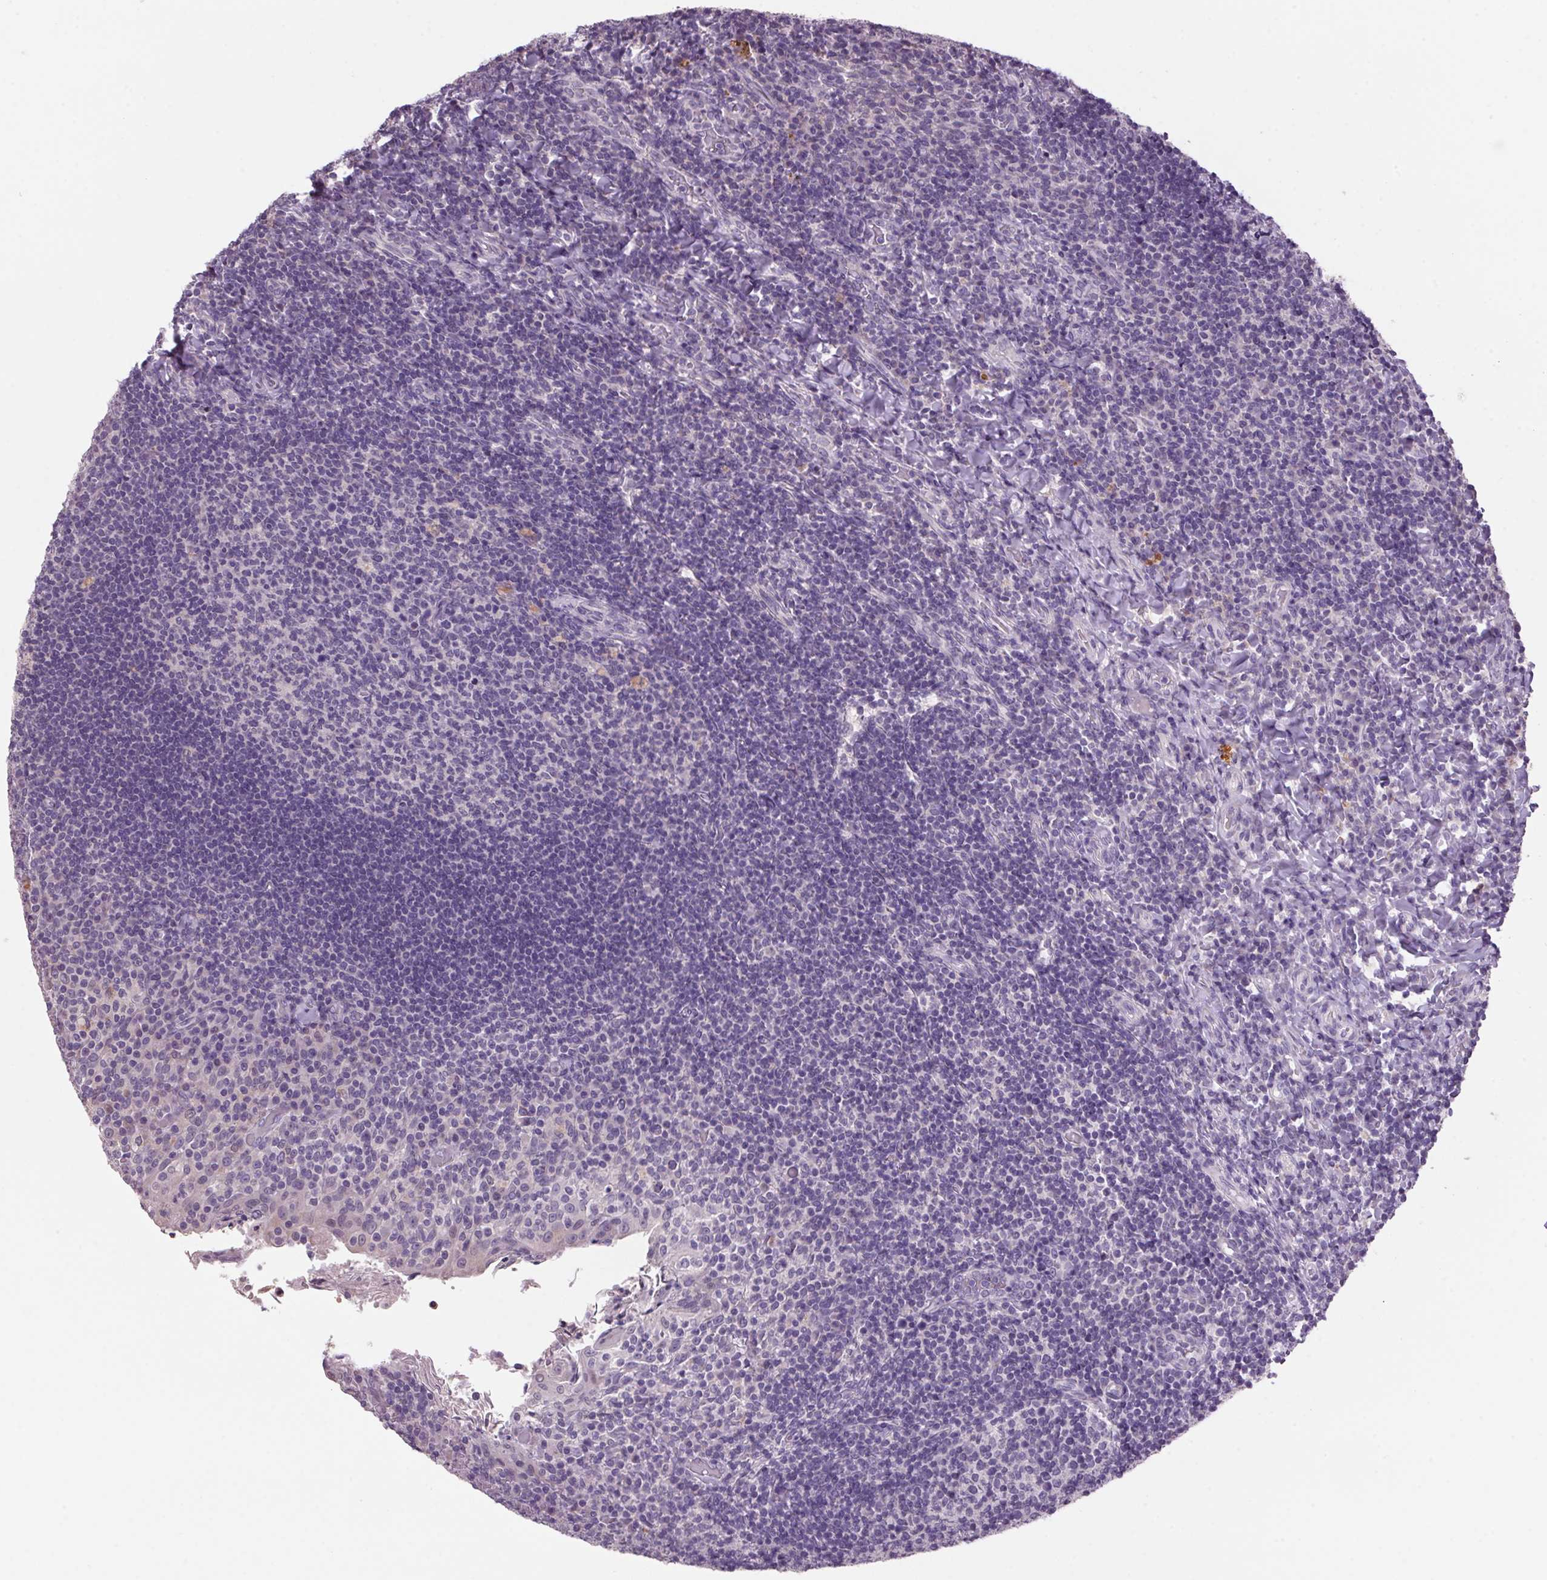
{"staining": {"intensity": "negative", "quantity": "none", "location": "none"}, "tissue": "tonsil", "cell_type": "Germinal center cells", "image_type": "normal", "snomed": [{"axis": "morphology", "description": "Normal tissue, NOS"}, {"axis": "topography", "description": "Tonsil"}], "caption": "Tonsil stained for a protein using immunohistochemistry shows no staining germinal center cells.", "gene": "VWA3B", "patient": {"sex": "female", "age": 10}}